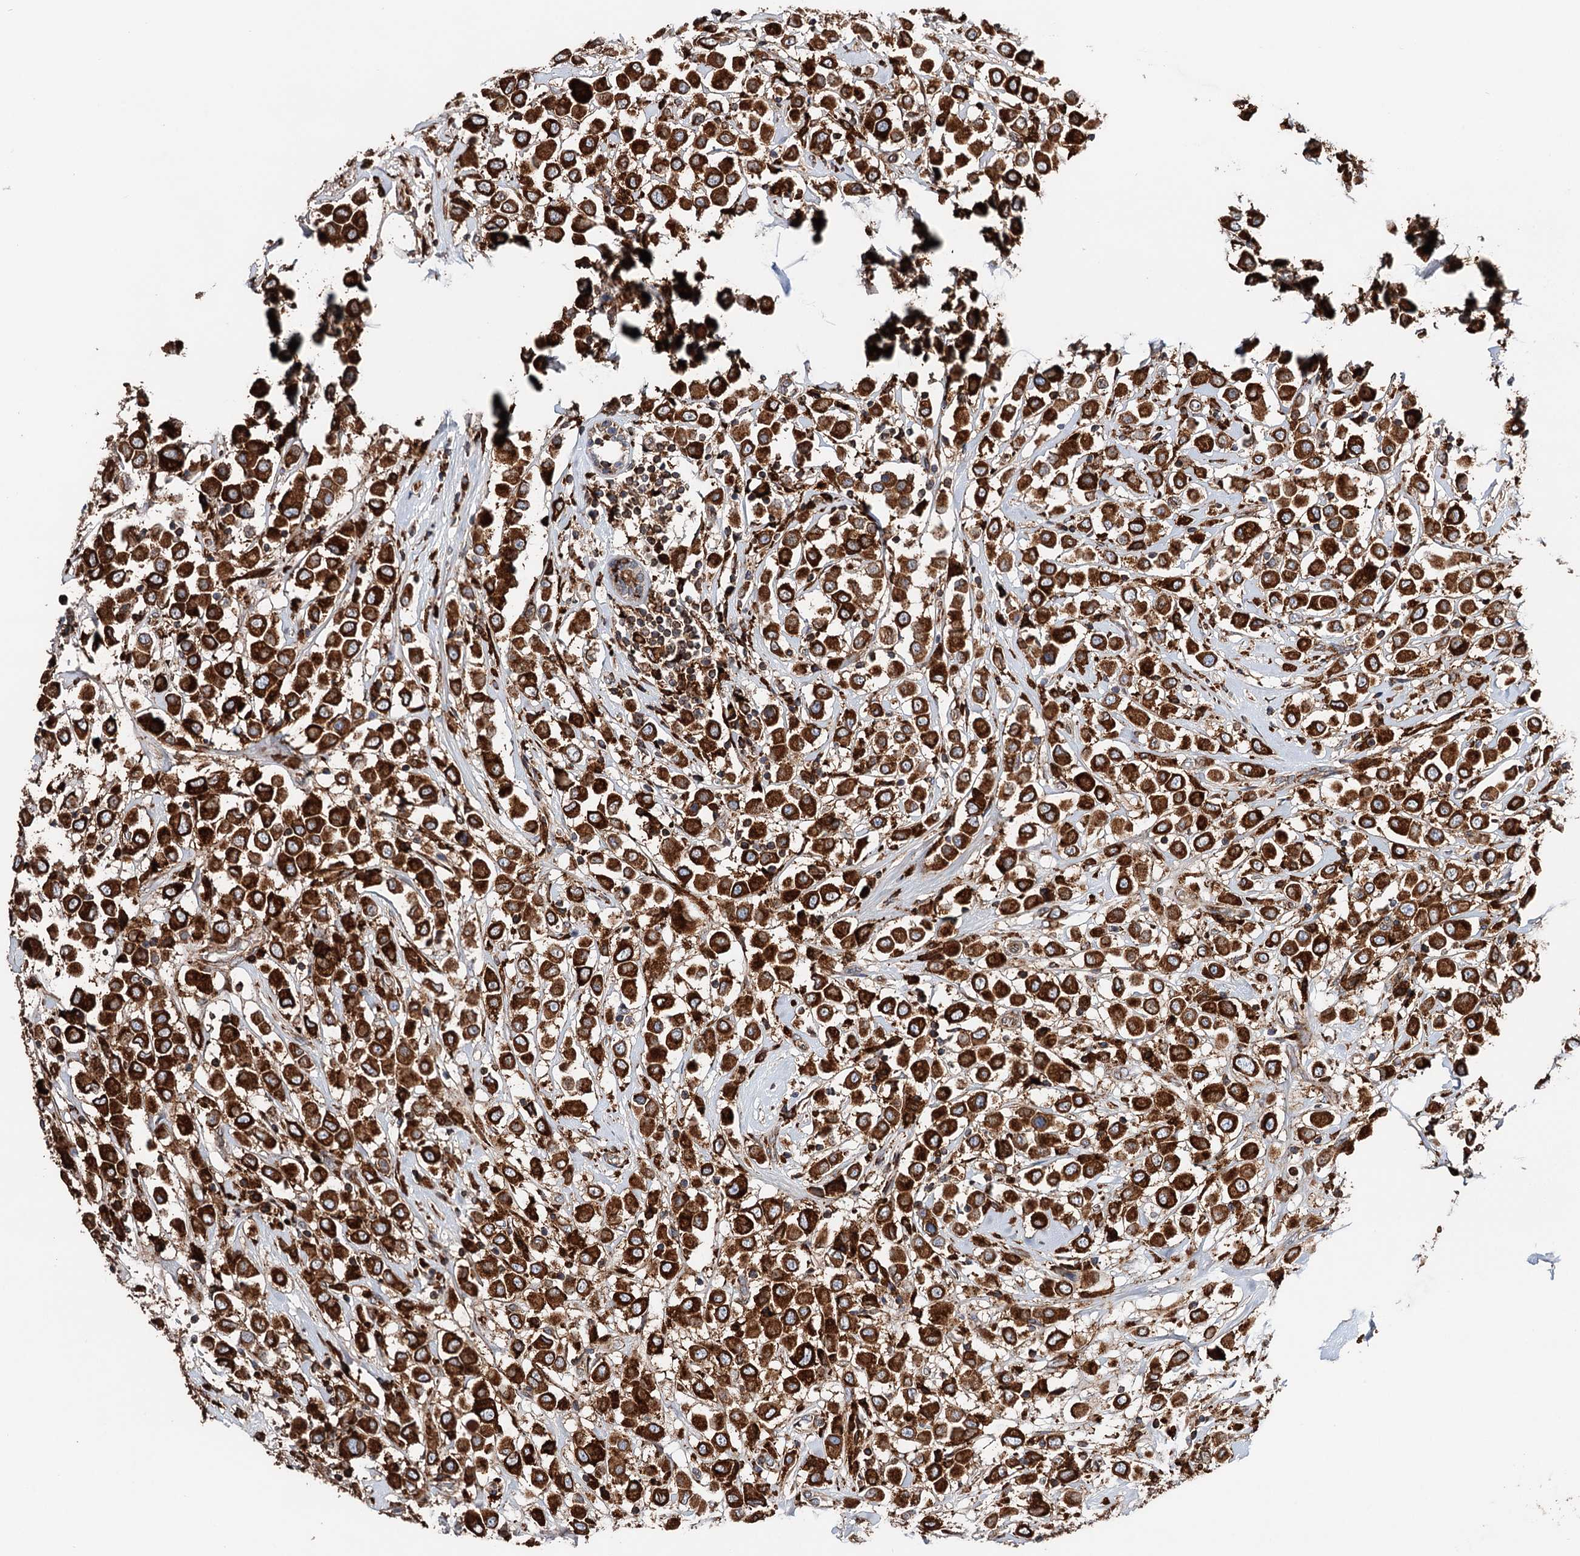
{"staining": {"intensity": "strong", "quantity": ">75%", "location": "cytoplasmic/membranous"}, "tissue": "breast cancer", "cell_type": "Tumor cells", "image_type": "cancer", "snomed": [{"axis": "morphology", "description": "Duct carcinoma"}, {"axis": "topography", "description": "Breast"}], "caption": "This histopathology image displays intraductal carcinoma (breast) stained with immunohistochemistry (IHC) to label a protein in brown. The cytoplasmic/membranous of tumor cells show strong positivity for the protein. Nuclei are counter-stained blue.", "gene": "ERP29", "patient": {"sex": "female", "age": 61}}